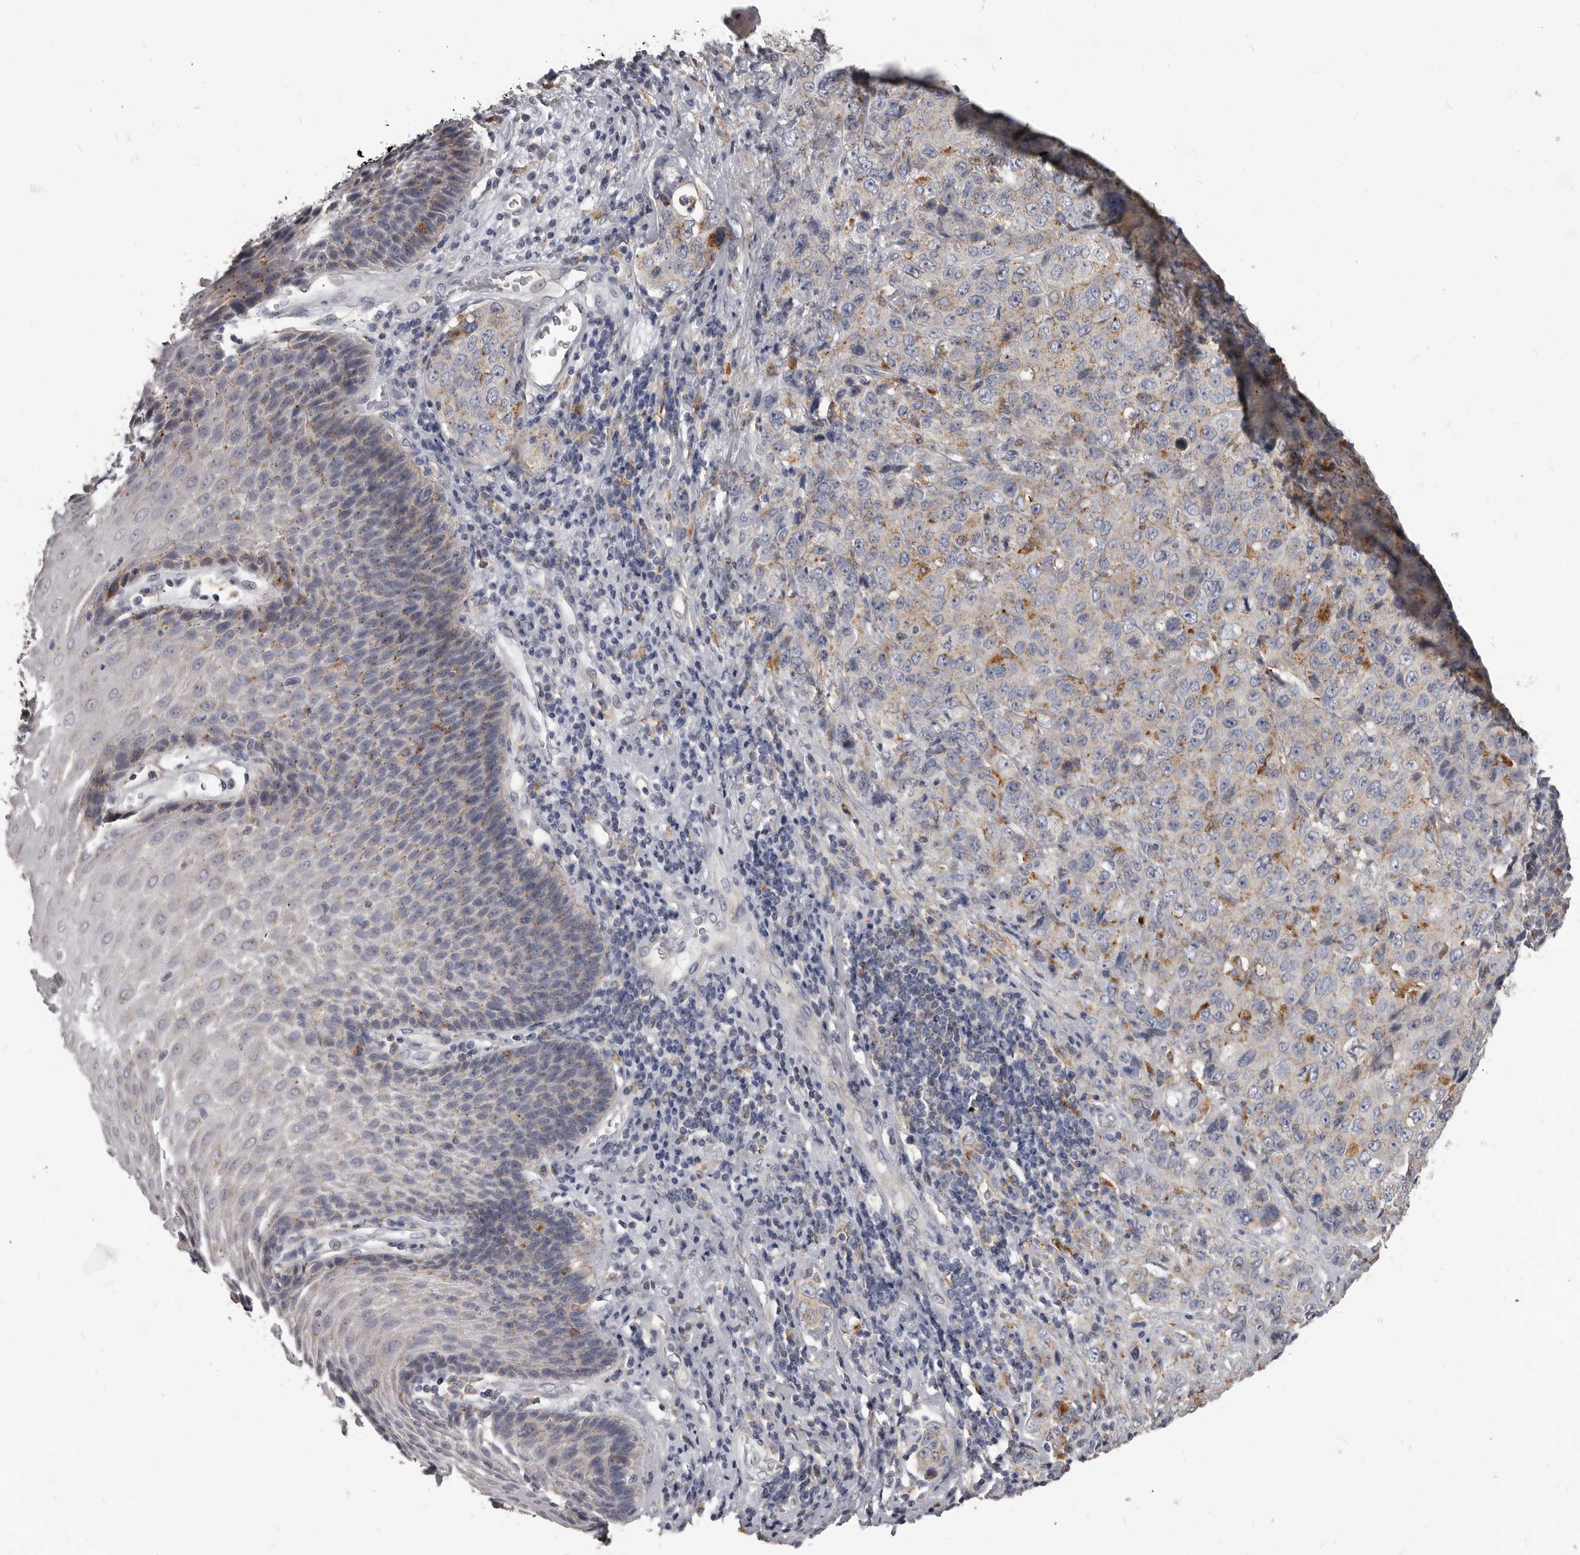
{"staining": {"intensity": "negative", "quantity": "none", "location": "none"}, "tissue": "stomach cancer", "cell_type": "Tumor cells", "image_type": "cancer", "snomed": [{"axis": "morphology", "description": "Adenocarcinoma, NOS"}, {"axis": "topography", "description": "Stomach"}], "caption": "Immunohistochemistry of human stomach cancer reveals no staining in tumor cells.", "gene": "PI4K2A", "patient": {"sex": "male", "age": 48}}